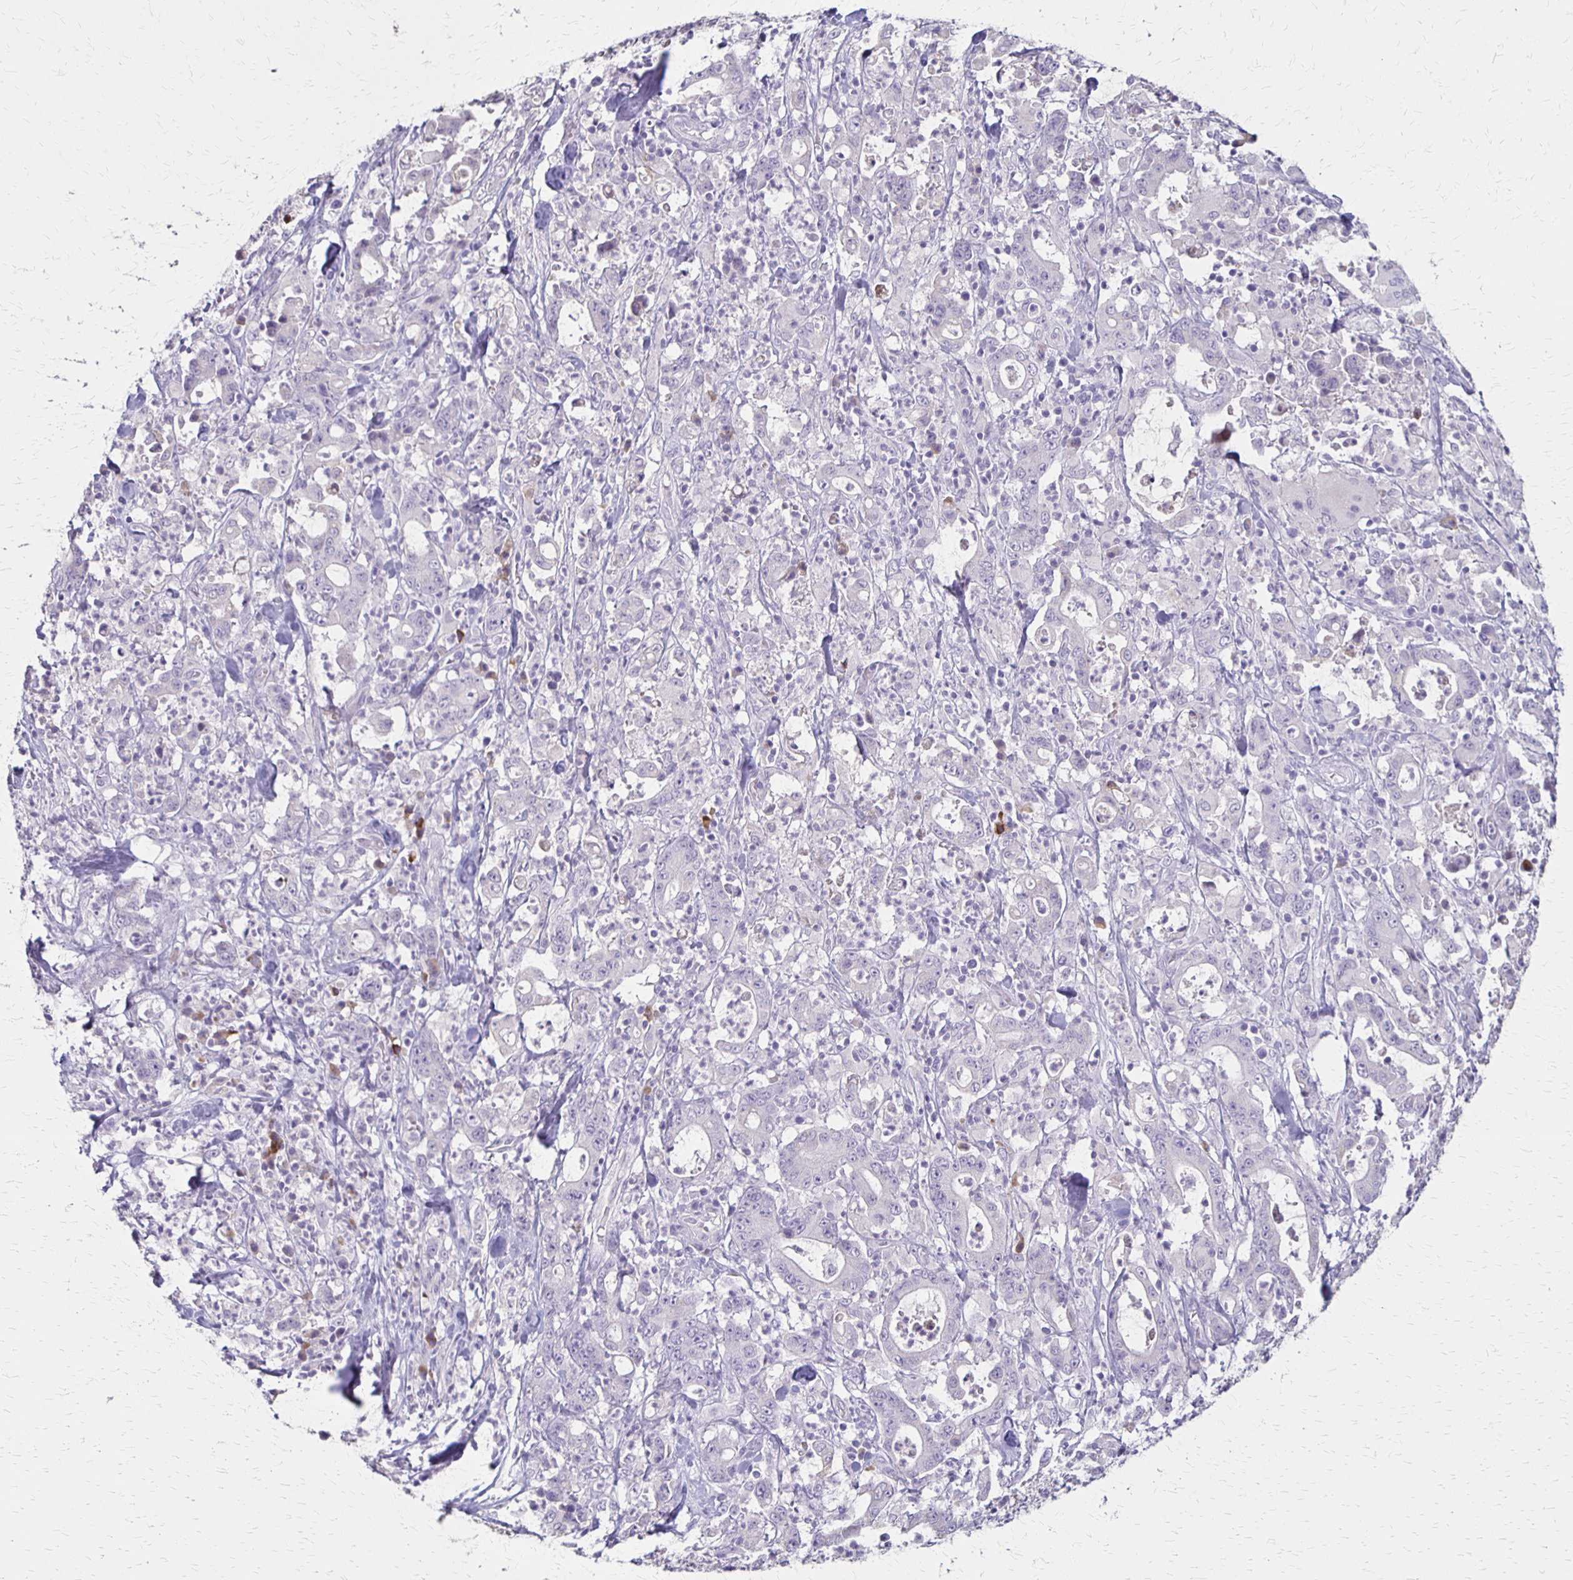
{"staining": {"intensity": "negative", "quantity": "none", "location": "none"}, "tissue": "stomach cancer", "cell_type": "Tumor cells", "image_type": "cancer", "snomed": [{"axis": "morphology", "description": "Adenocarcinoma, NOS"}, {"axis": "topography", "description": "Stomach, upper"}], "caption": "This is an immunohistochemistry histopathology image of stomach adenocarcinoma. There is no staining in tumor cells.", "gene": "SLC35E2B", "patient": {"sex": "male", "age": 68}}